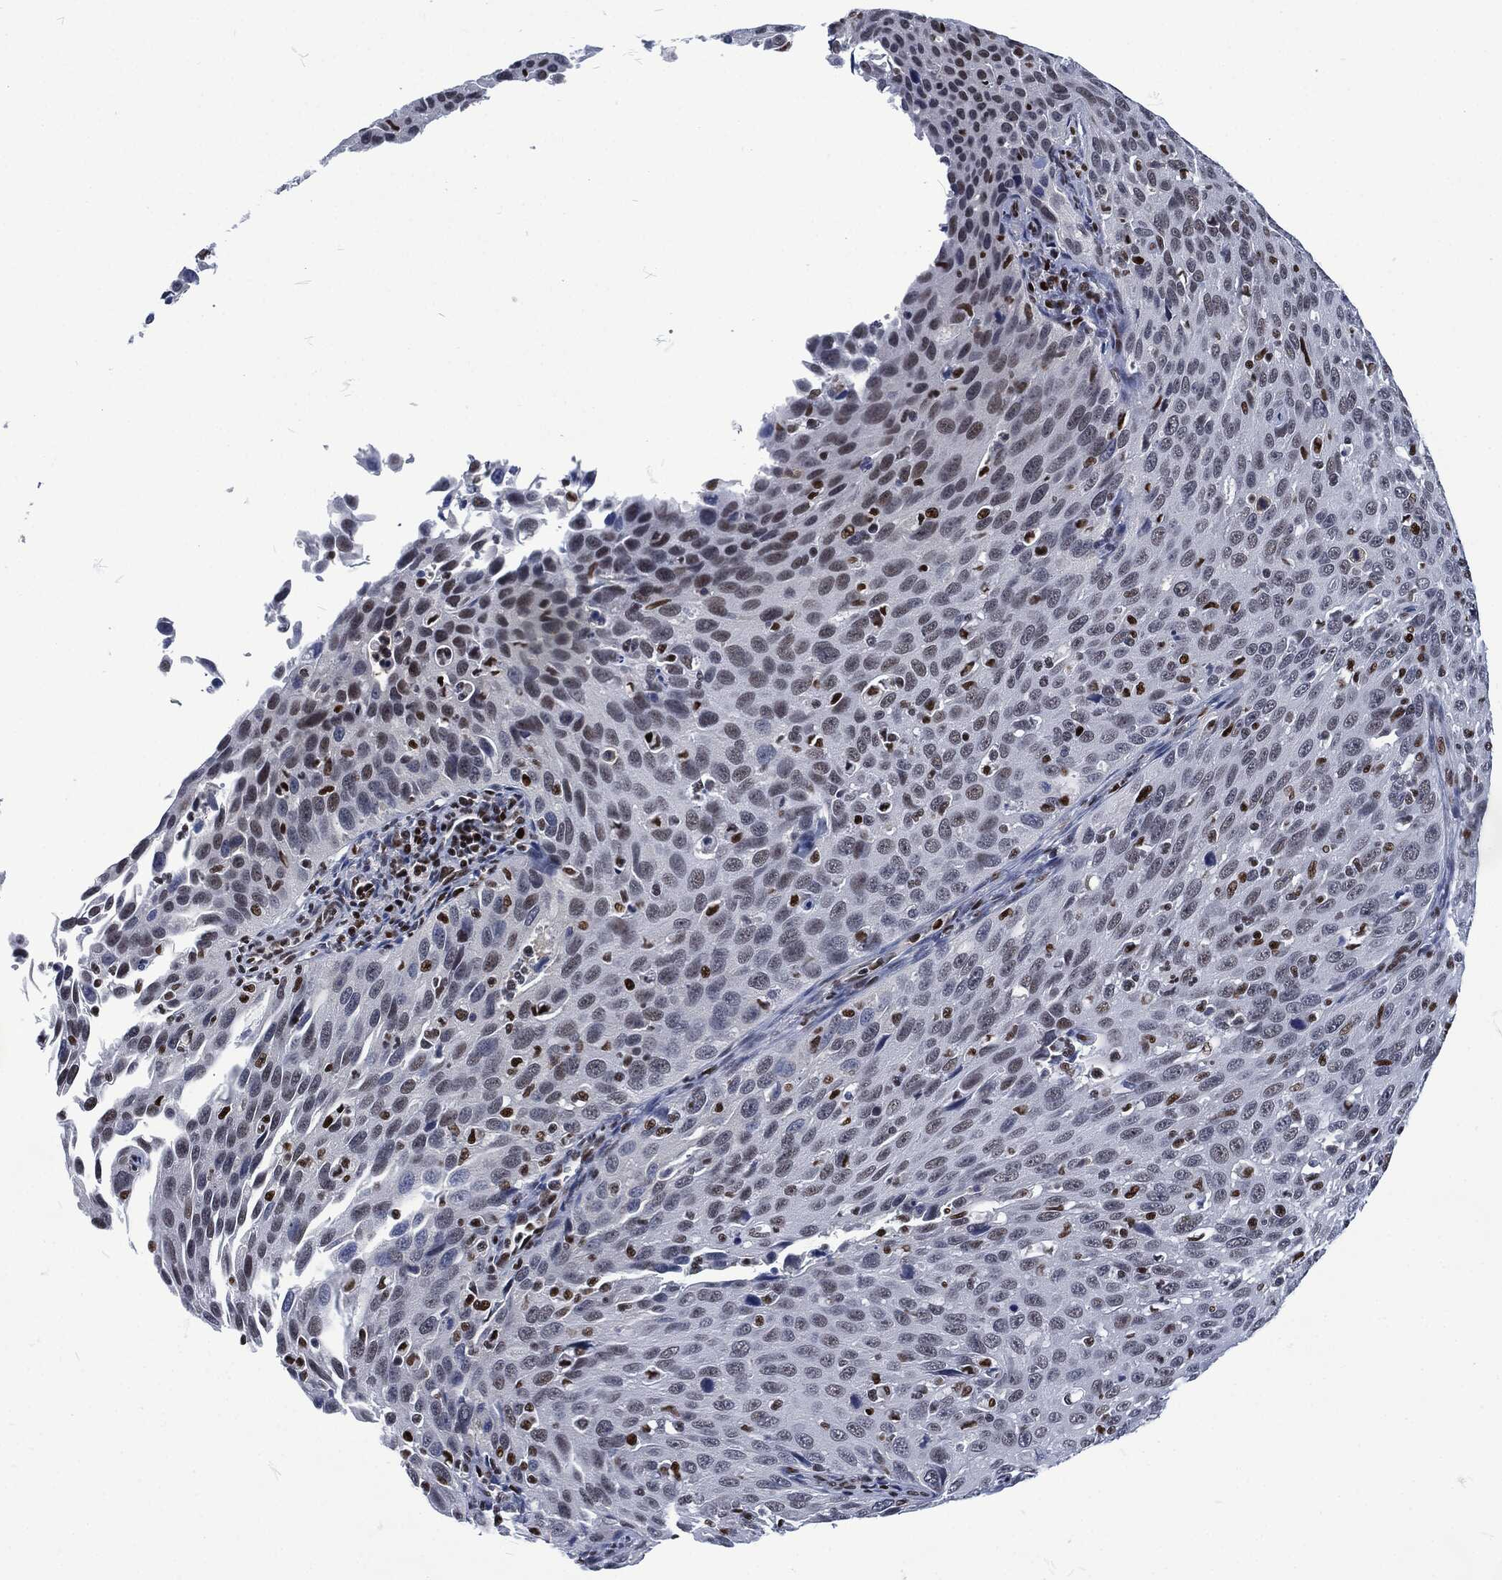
{"staining": {"intensity": "strong", "quantity": "<25%", "location": "nuclear"}, "tissue": "cervical cancer", "cell_type": "Tumor cells", "image_type": "cancer", "snomed": [{"axis": "morphology", "description": "Squamous cell carcinoma, NOS"}, {"axis": "topography", "description": "Cervix"}], "caption": "This micrograph displays cervical cancer (squamous cell carcinoma) stained with IHC to label a protein in brown. The nuclear of tumor cells show strong positivity for the protein. Nuclei are counter-stained blue.", "gene": "DCPS", "patient": {"sex": "female", "age": 26}}